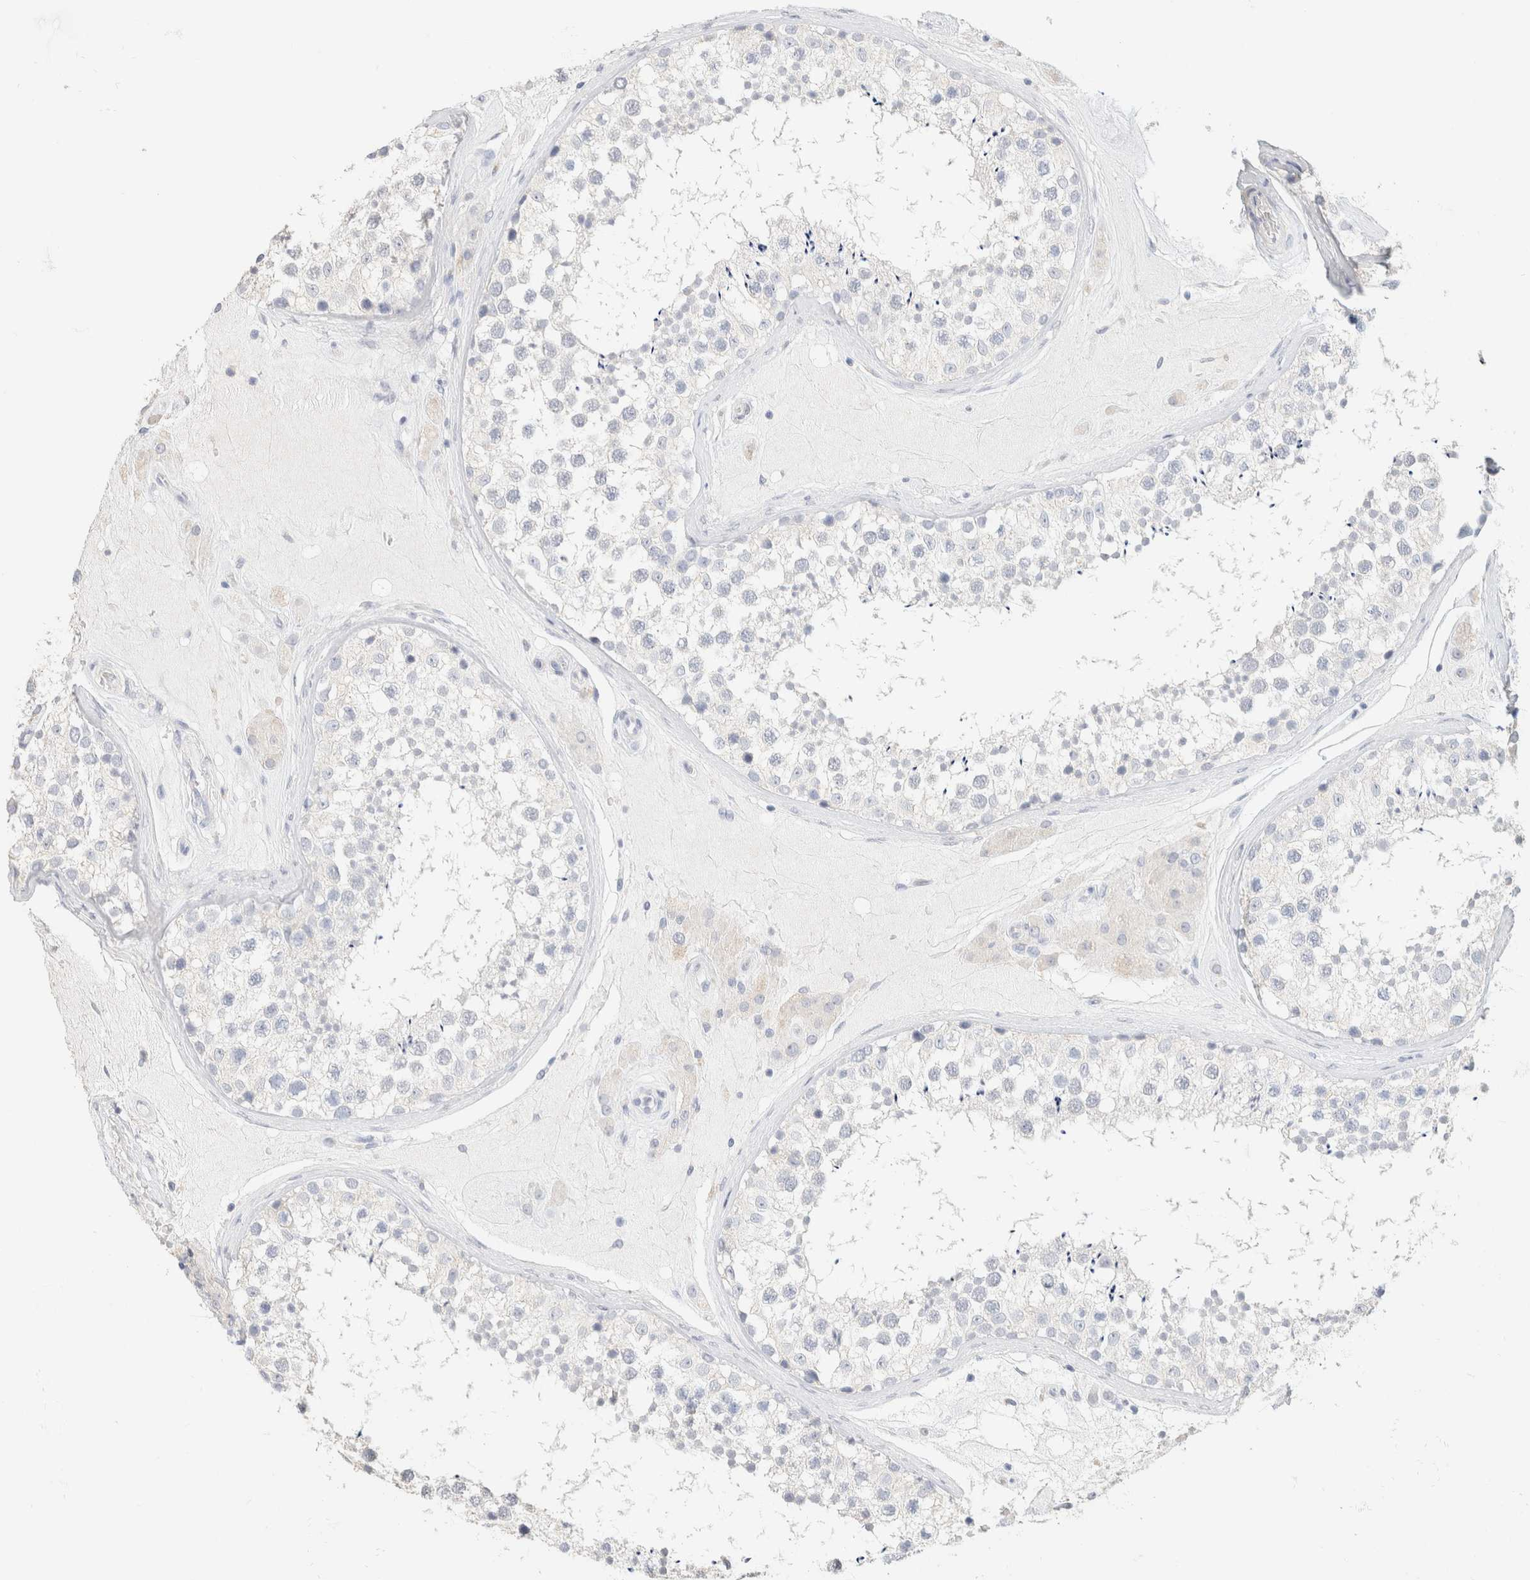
{"staining": {"intensity": "negative", "quantity": "none", "location": "none"}, "tissue": "testis", "cell_type": "Cells in seminiferous ducts", "image_type": "normal", "snomed": [{"axis": "morphology", "description": "Normal tissue, NOS"}, {"axis": "topography", "description": "Testis"}], "caption": "Immunohistochemistry of normal human testis displays no staining in cells in seminiferous ducts. The staining was performed using DAB (3,3'-diaminobenzidine) to visualize the protein expression in brown, while the nuclei were stained in blue with hematoxylin (Magnification: 20x).", "gene": "CA12", "patient": {"sex": "male", "age": 46}}